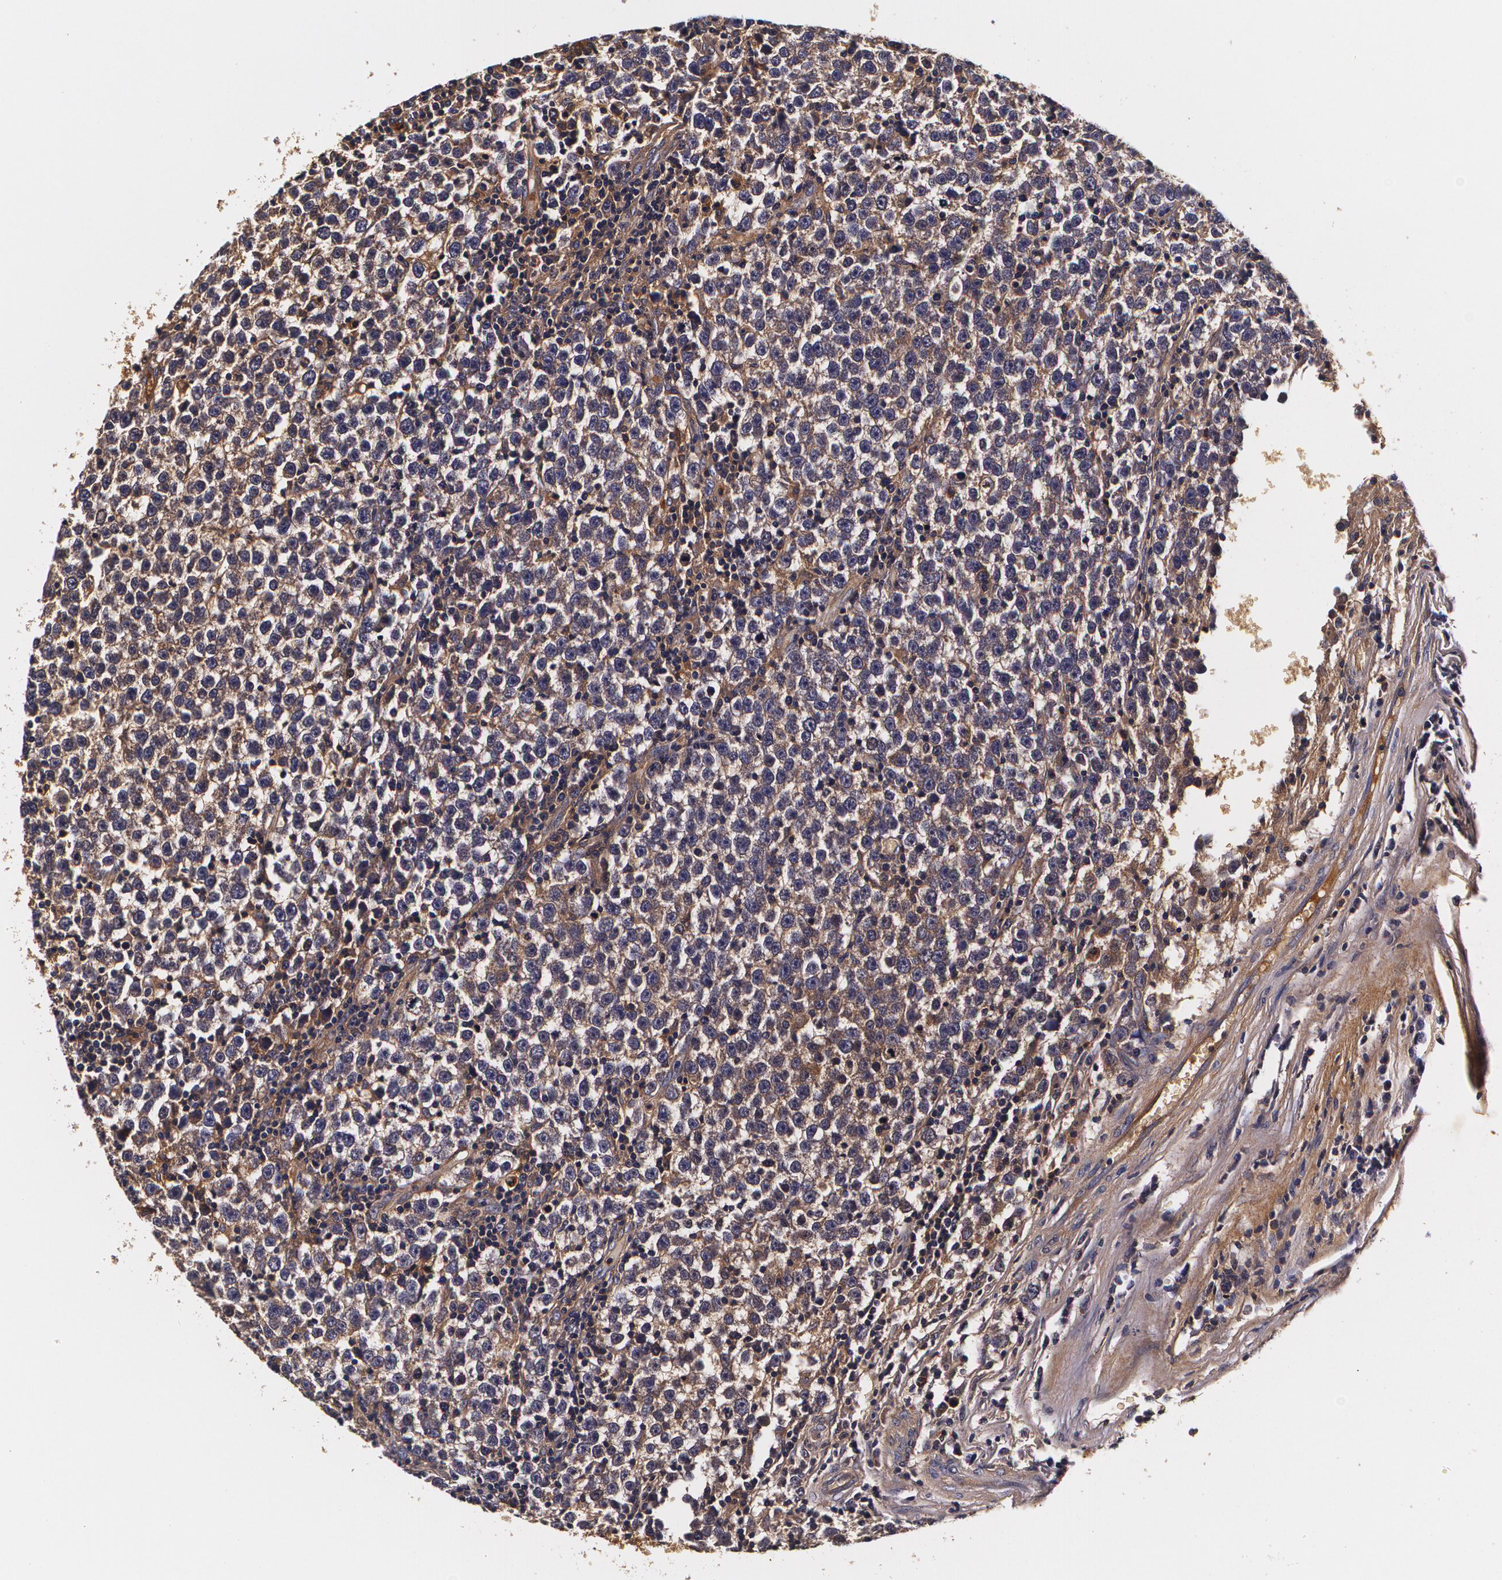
{"staining": {"intensity": "moderate", "quantity": ">75%", "location": "cytoplasmic/membranous"}, "tissue": "testis cancer", "cell_type": "Tumor cells", "image_type": "cancer", "snomed": [{"axis": "morphology", "description": "Seminoma, NOS"}, {"axis": "topography", "description": "Testis"}], "caption": "This micrograph exhibits testis cancer stained with immunohistochemistry (IHC) to label a protein in brown. The cytoplasmic/membranous of tumor cells show moderate positivity for the protein. Nuclei are counter-stained blue.", "gene": "TTR", "patient": {"sex": "male", "age": 43}}